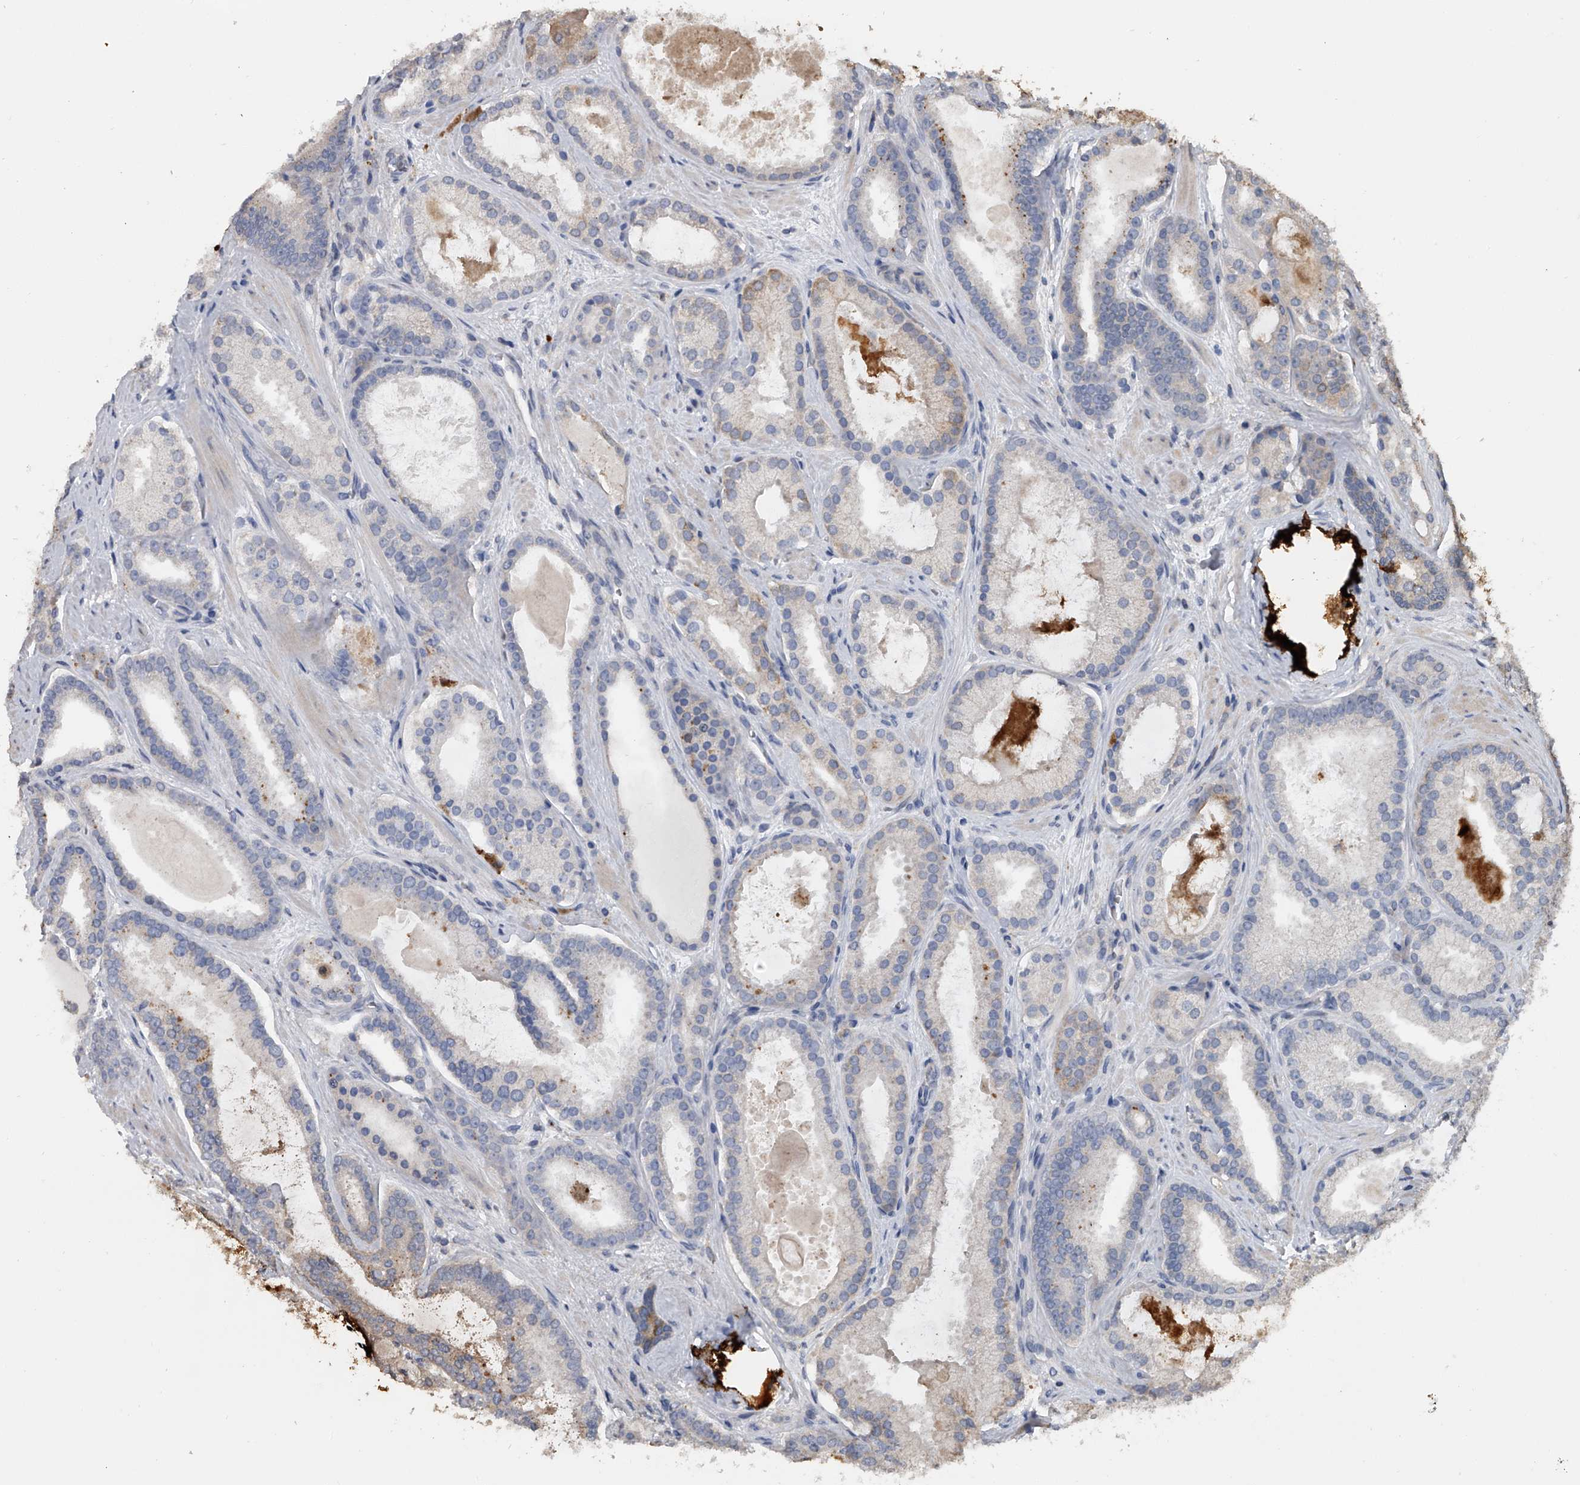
{"staining": {"intensity": "weak", "quantity": "<25%", "location": "cytoplasmic/membranous"}, "tissue": "prostate cancer", "cell_type": "Tumor cells", "image_type": "cancer", "snomed": [{"axis": "morphology", "description": "Adenocarcinoma, High grade"}, {"axis": "topography", "description": "Prostate"}], "caption": "Tumor cells are negative for brown protein staining in adenocarcinoma (high-grade) (prostate).", "gene": "DOCK9", "patient": {"sex": "male", "age": 60}}